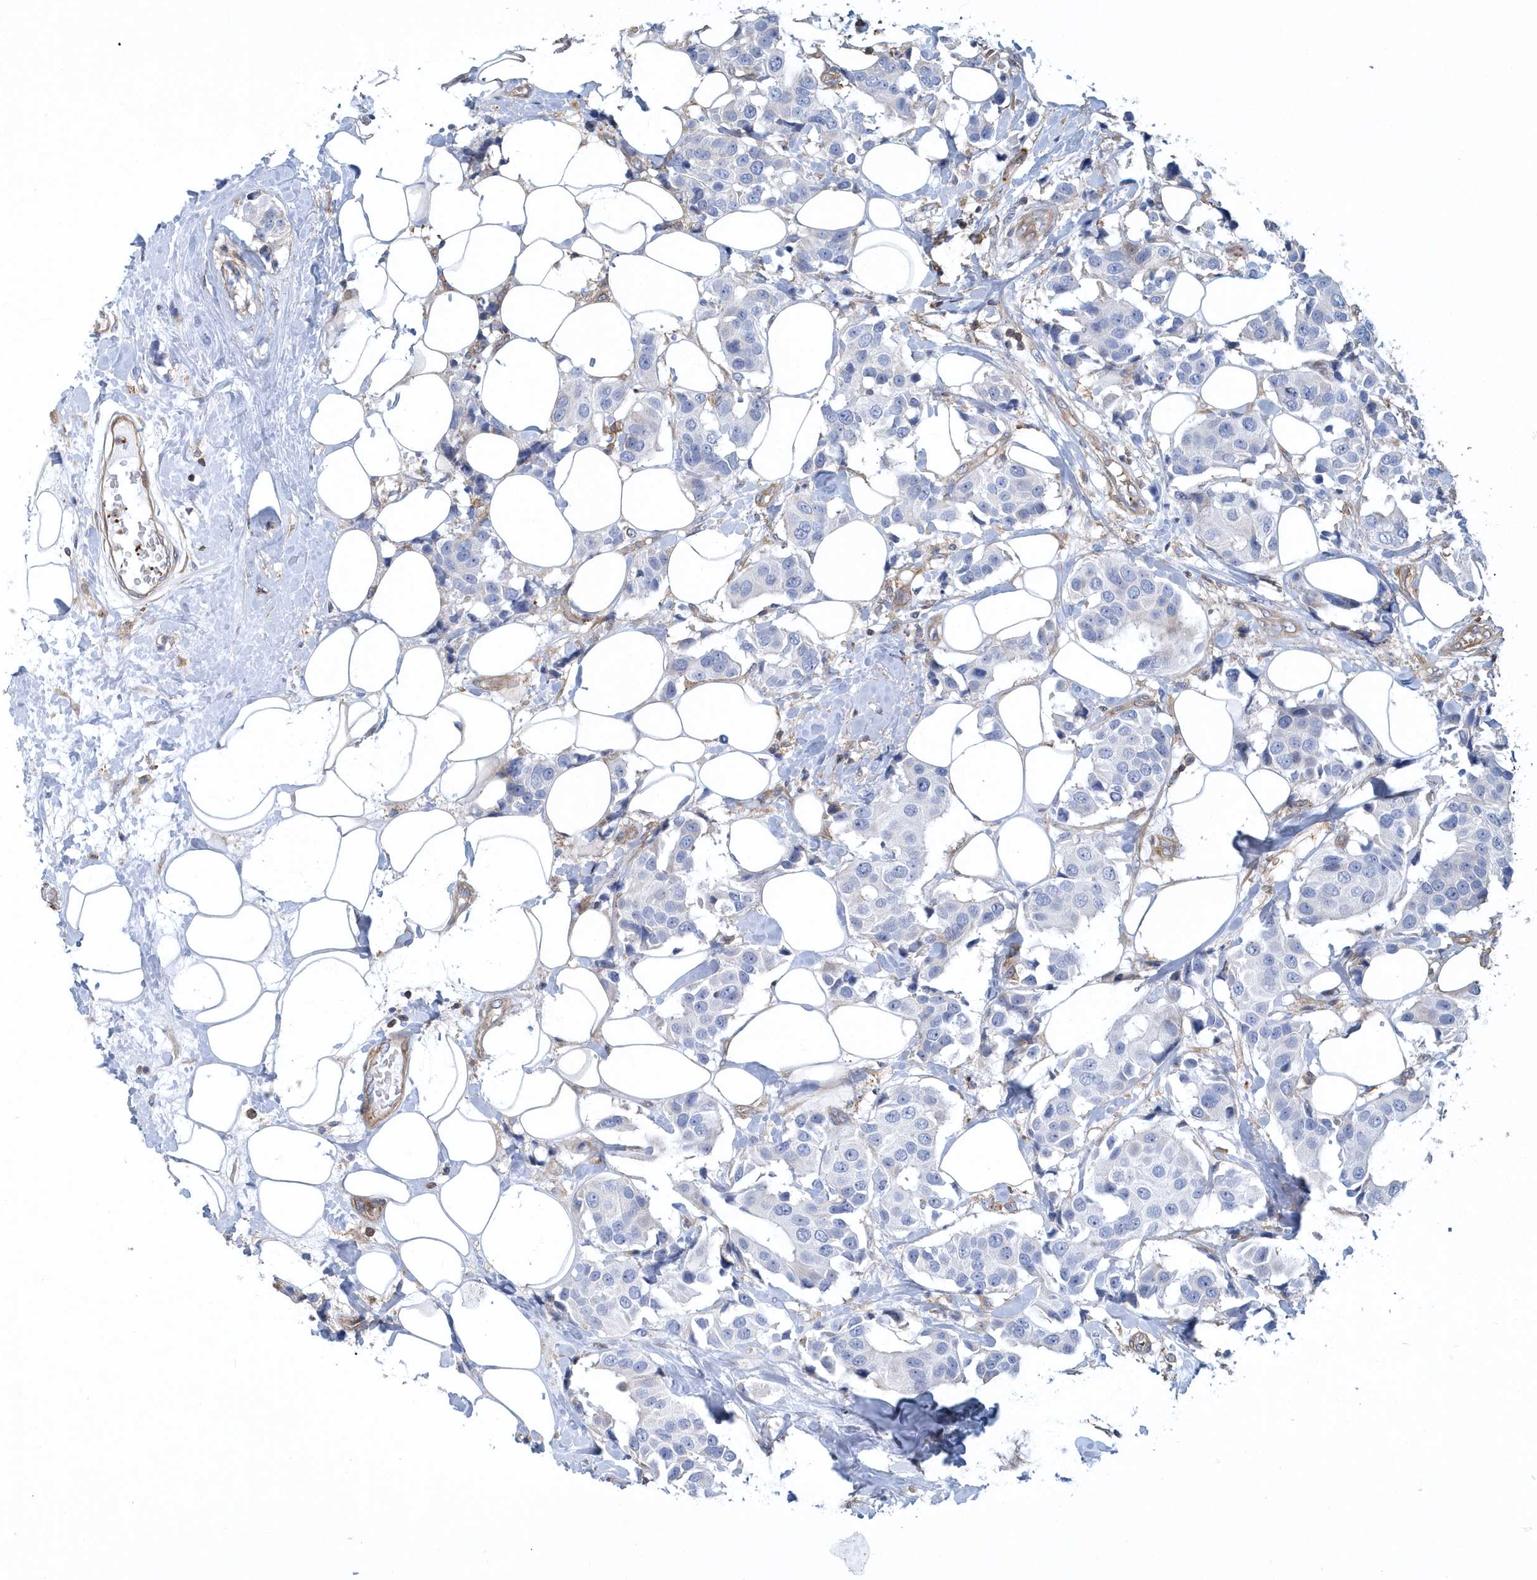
{"staining": {"intensity": "negative", "quantity": "none", "location": "none"}, "tissue": "breast cancer", "cell_type": "Tumor cells", "image_type": "cancer", "snomed": [{"axis": "morphology", "description": "Normal tissue, NOS"}, {"axis": "morphology", "description": "Duct carcinoma"}, {"axis": "topography", "description": "Breast"}], "caption": "High magnification brightfield microscopy of breast invasive ductal carcinoma stained with DAB (3,3'-diaminobenzidine) (brown) and counterstained with hematoxylin (blue): tumor cells show no significant staining.", "gene": "ARAP2", "patient": {"sex": "female", "age": 39}}